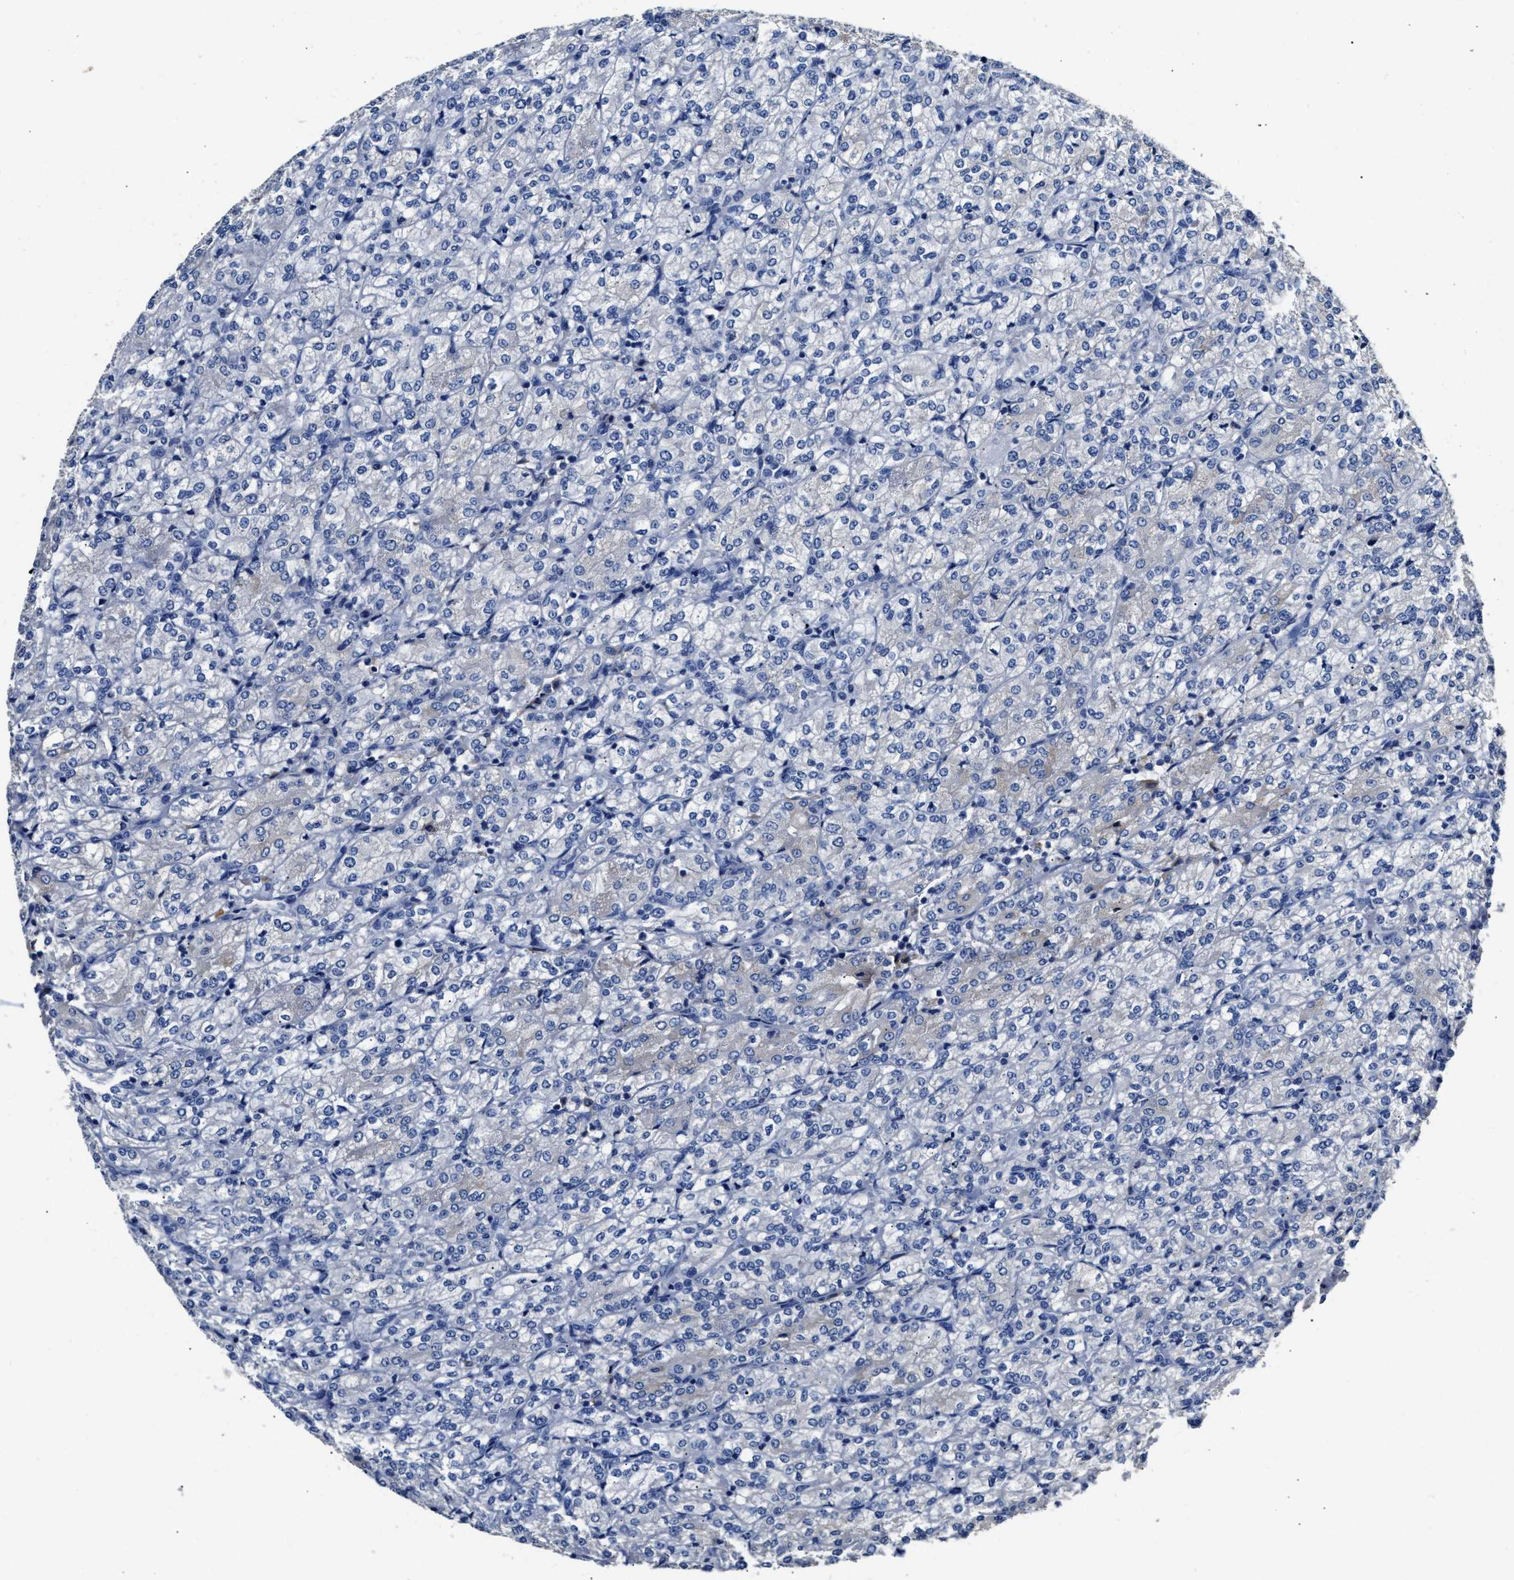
{"staining": {"intensity": "negative", "quantity": "none", "location": "none"}, "tissue": "renal cancer", "cell_type": "Tumor cells", "image_type": "cancer", "snomed": [{"axis": "morphology", "description": "Adenocarcinoma, NOS"}, {"axis": "topography", "description": "Kidney"}], "caption": "High power microscopy image of an IHC image of renal cancer (adenocarcinoma), revealing no significant staining in tumor cells. (DAB immunohistochemistry, high magnification).", "gene": "SLCO2B1", "patient": {"sex": "male", "age": 77}}